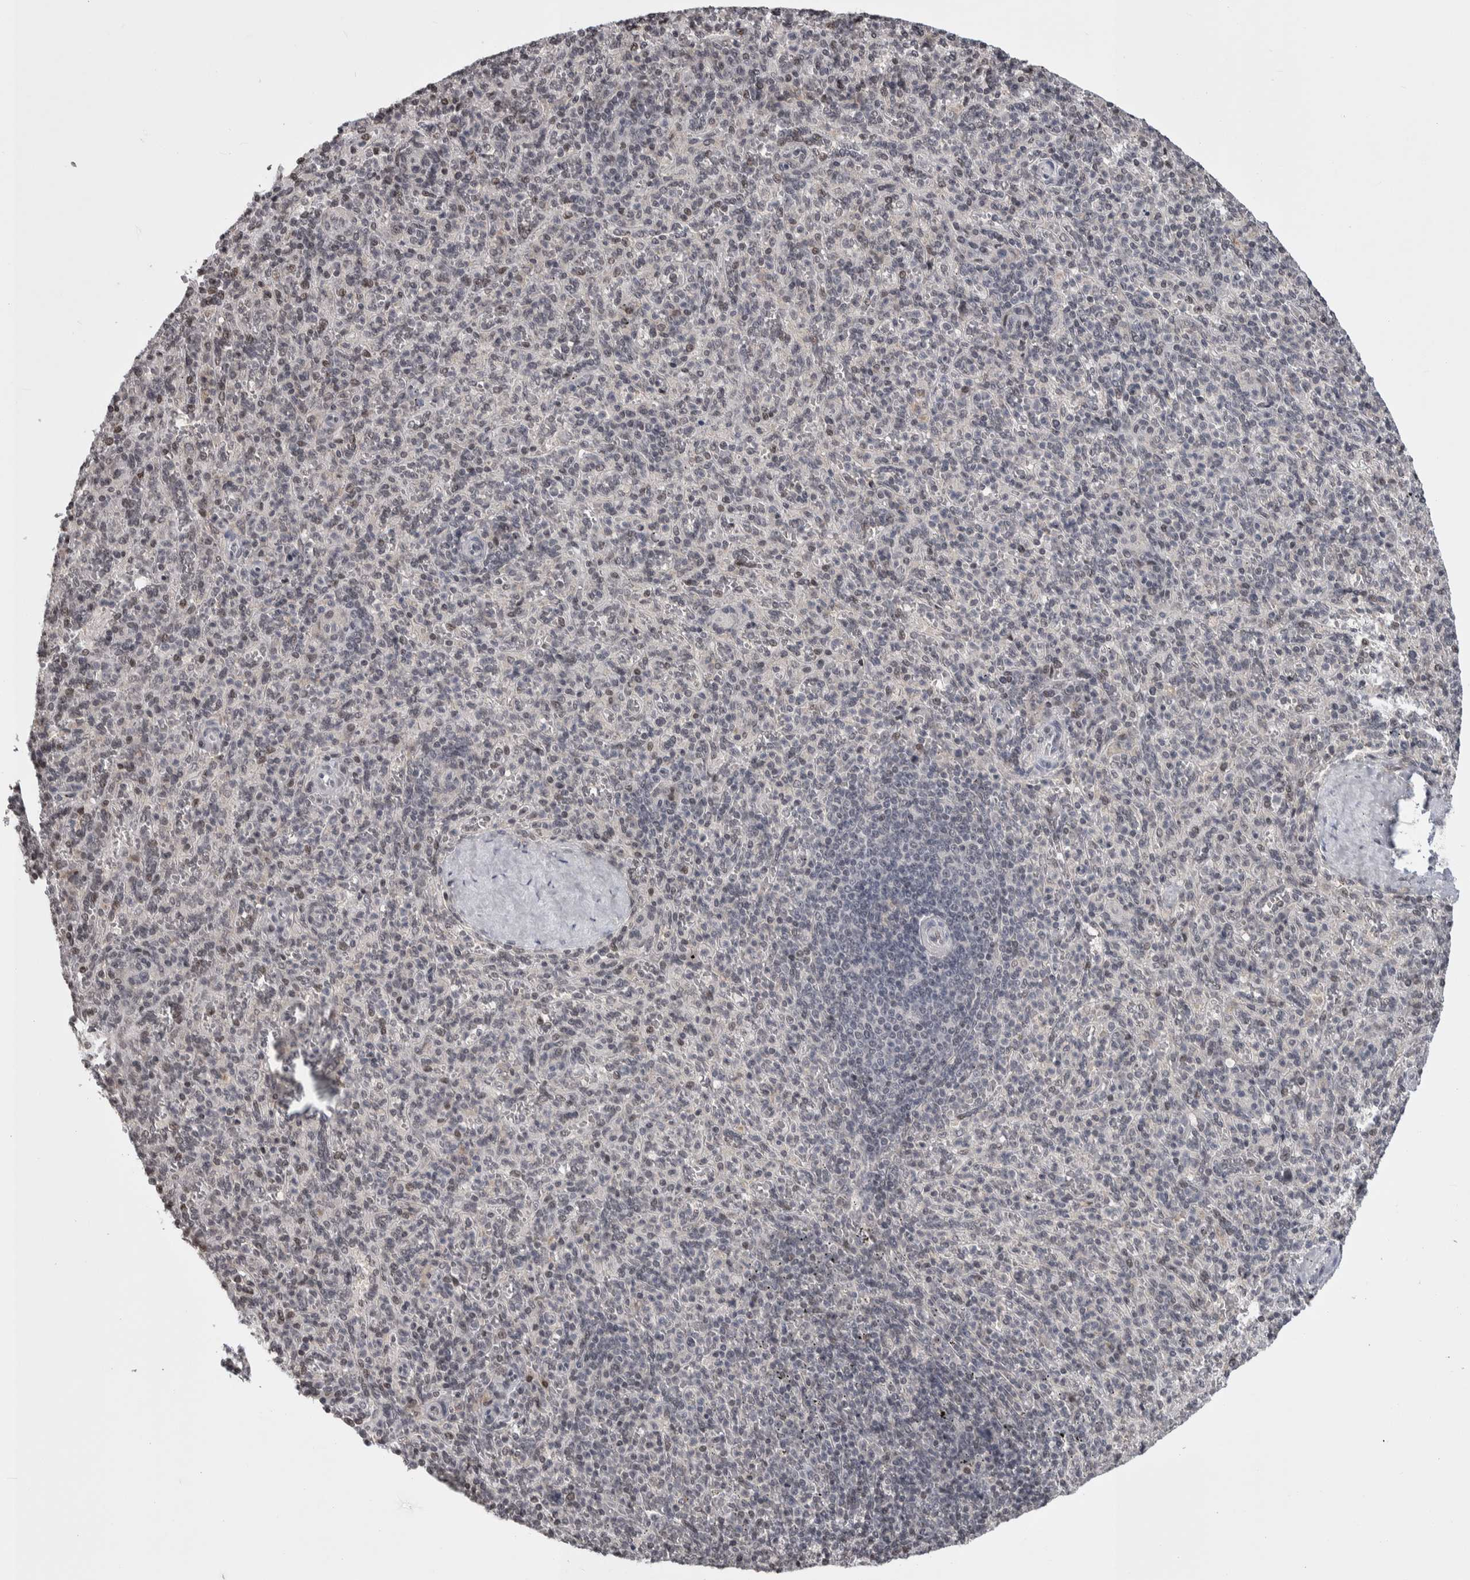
{"staining": {"intensity": "negative", "quantity": "none", "location": "none"}, "tissue": "spleen", "cell_type": "Cells in red pulp", "image_type": "normal", "snomed": [{"axis": "morphology", "description": "Normal tissue, NOS"}, {"axis": "topography", "description": "Spleen"}], "caption": "Benign spleen was stained to show a protein in brown. There is no significant positivity in cells in red pulp. (Immunohistochemistry (ihc), brightfield microscopy, high magnification).", "gene": "ZSCAN21", "patient": {"sex": "male", "age": 36}}